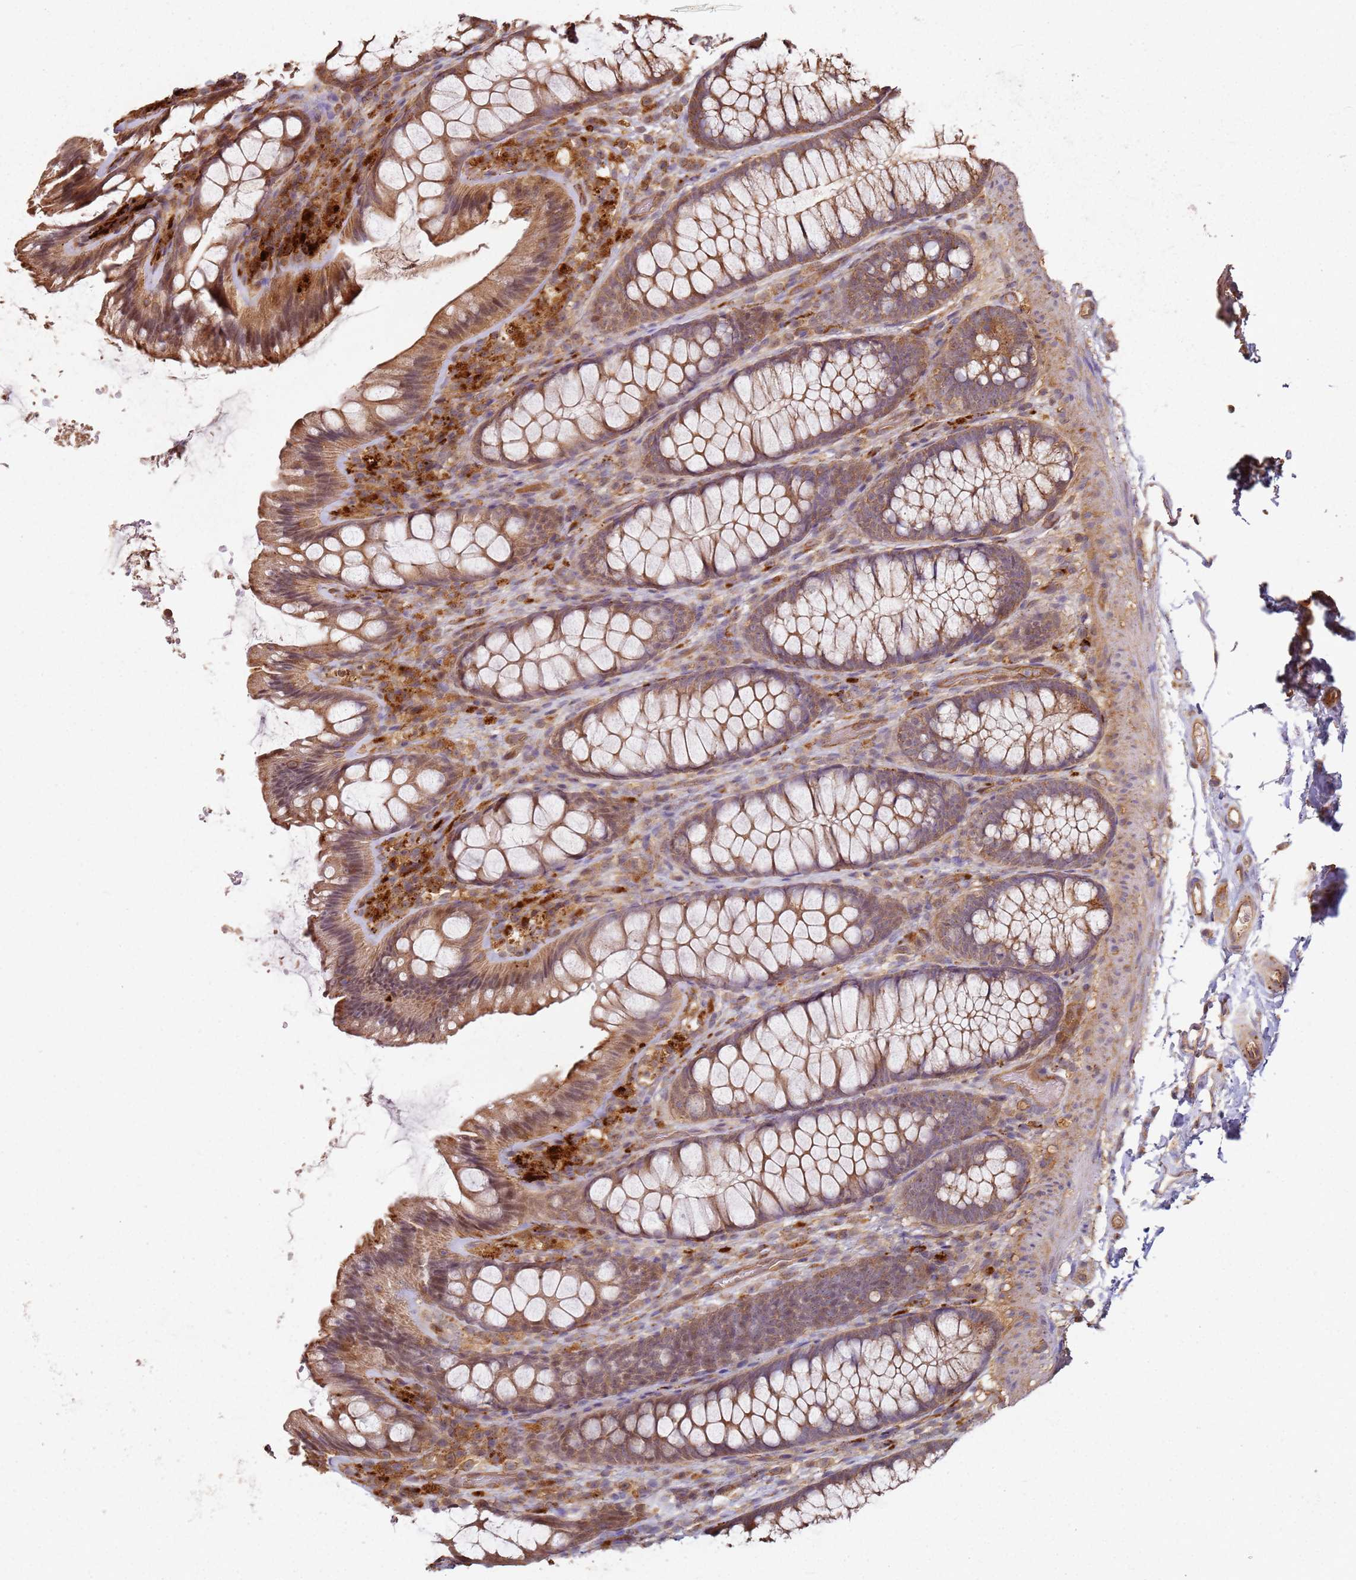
{"staining": {"intensity": "moderate", "quantity": ">75%", "location": "cytoplasmic/membranous"}, "tissue": "colon", "cell_type": "Endothelial cells", "image_type": "normal", "snomed": [{"axis": "morphology", "description": "Normal tissue, NOS"}, {"axis": "topography", "description": "Colon"}], "caption": "Colon stained with a brown dye demonstrates moderate cytoplasmic/membranous positive staining in about >75% of endothelial cells.", "gene": "SCGB2B2", "patient": {"sex": "male", "age": 46}}